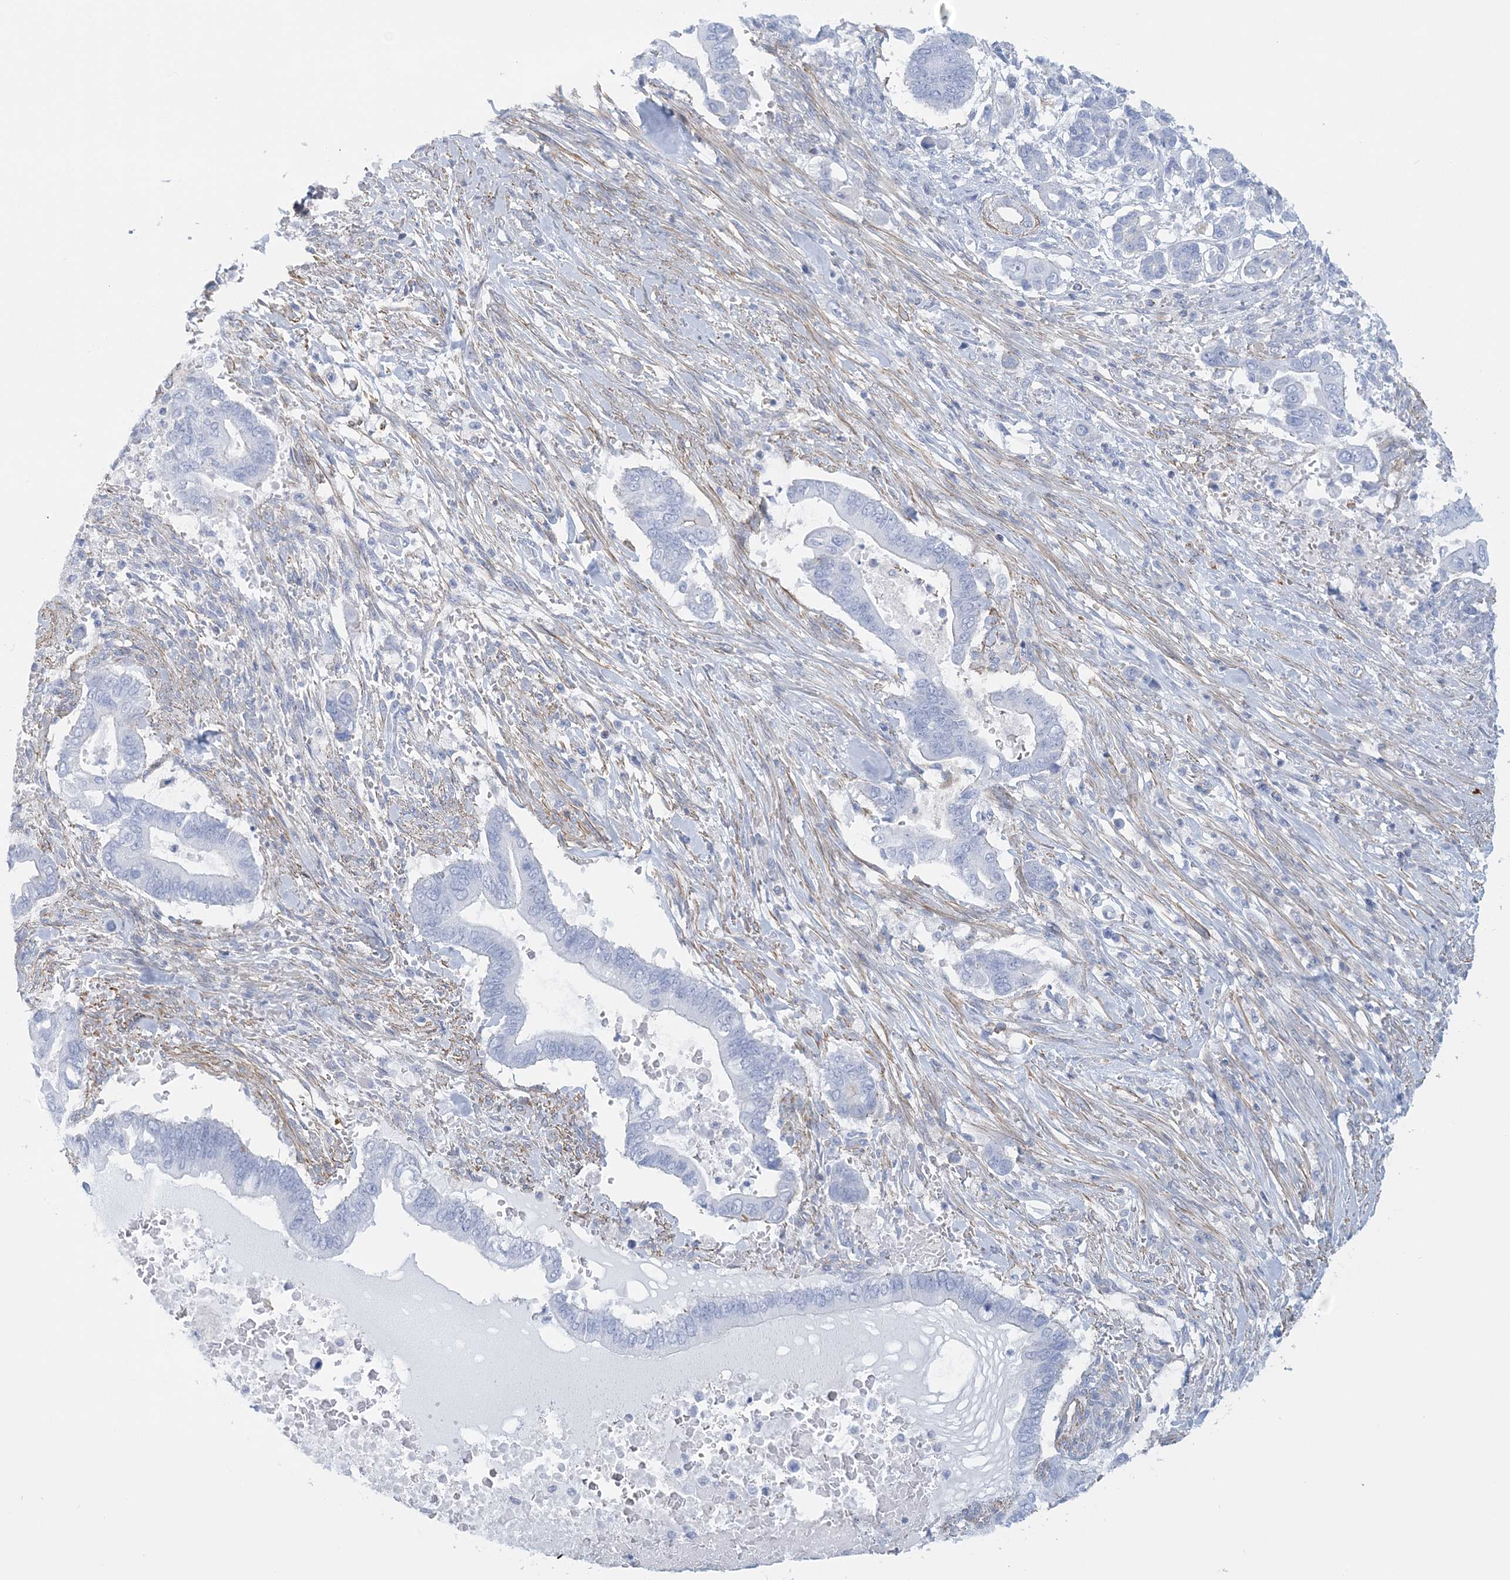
{"staining": {"intensity": "negative", "quantity": "none", "location": "none"}, "tissue": "pancreatic cancer", "cell_type": "Tumor cells", "image_type": "cancer", "snomed": [{"axis": "morphology", "description": "Adenocarcinoma, NOS"}, {"axis": "topography", "description": "Pancreas"}], "caption": "High magnification brightfield microscopy of pancreatic cancer (adenocarcinoma) stained with DAB (3,3'-diaminobenzidine) (brown) and counterstained with hematoxylin (blue): tumor cells show no significant positivity.", "gene": "C11orf21", "patient": {"sex": "male", "age": 68}}